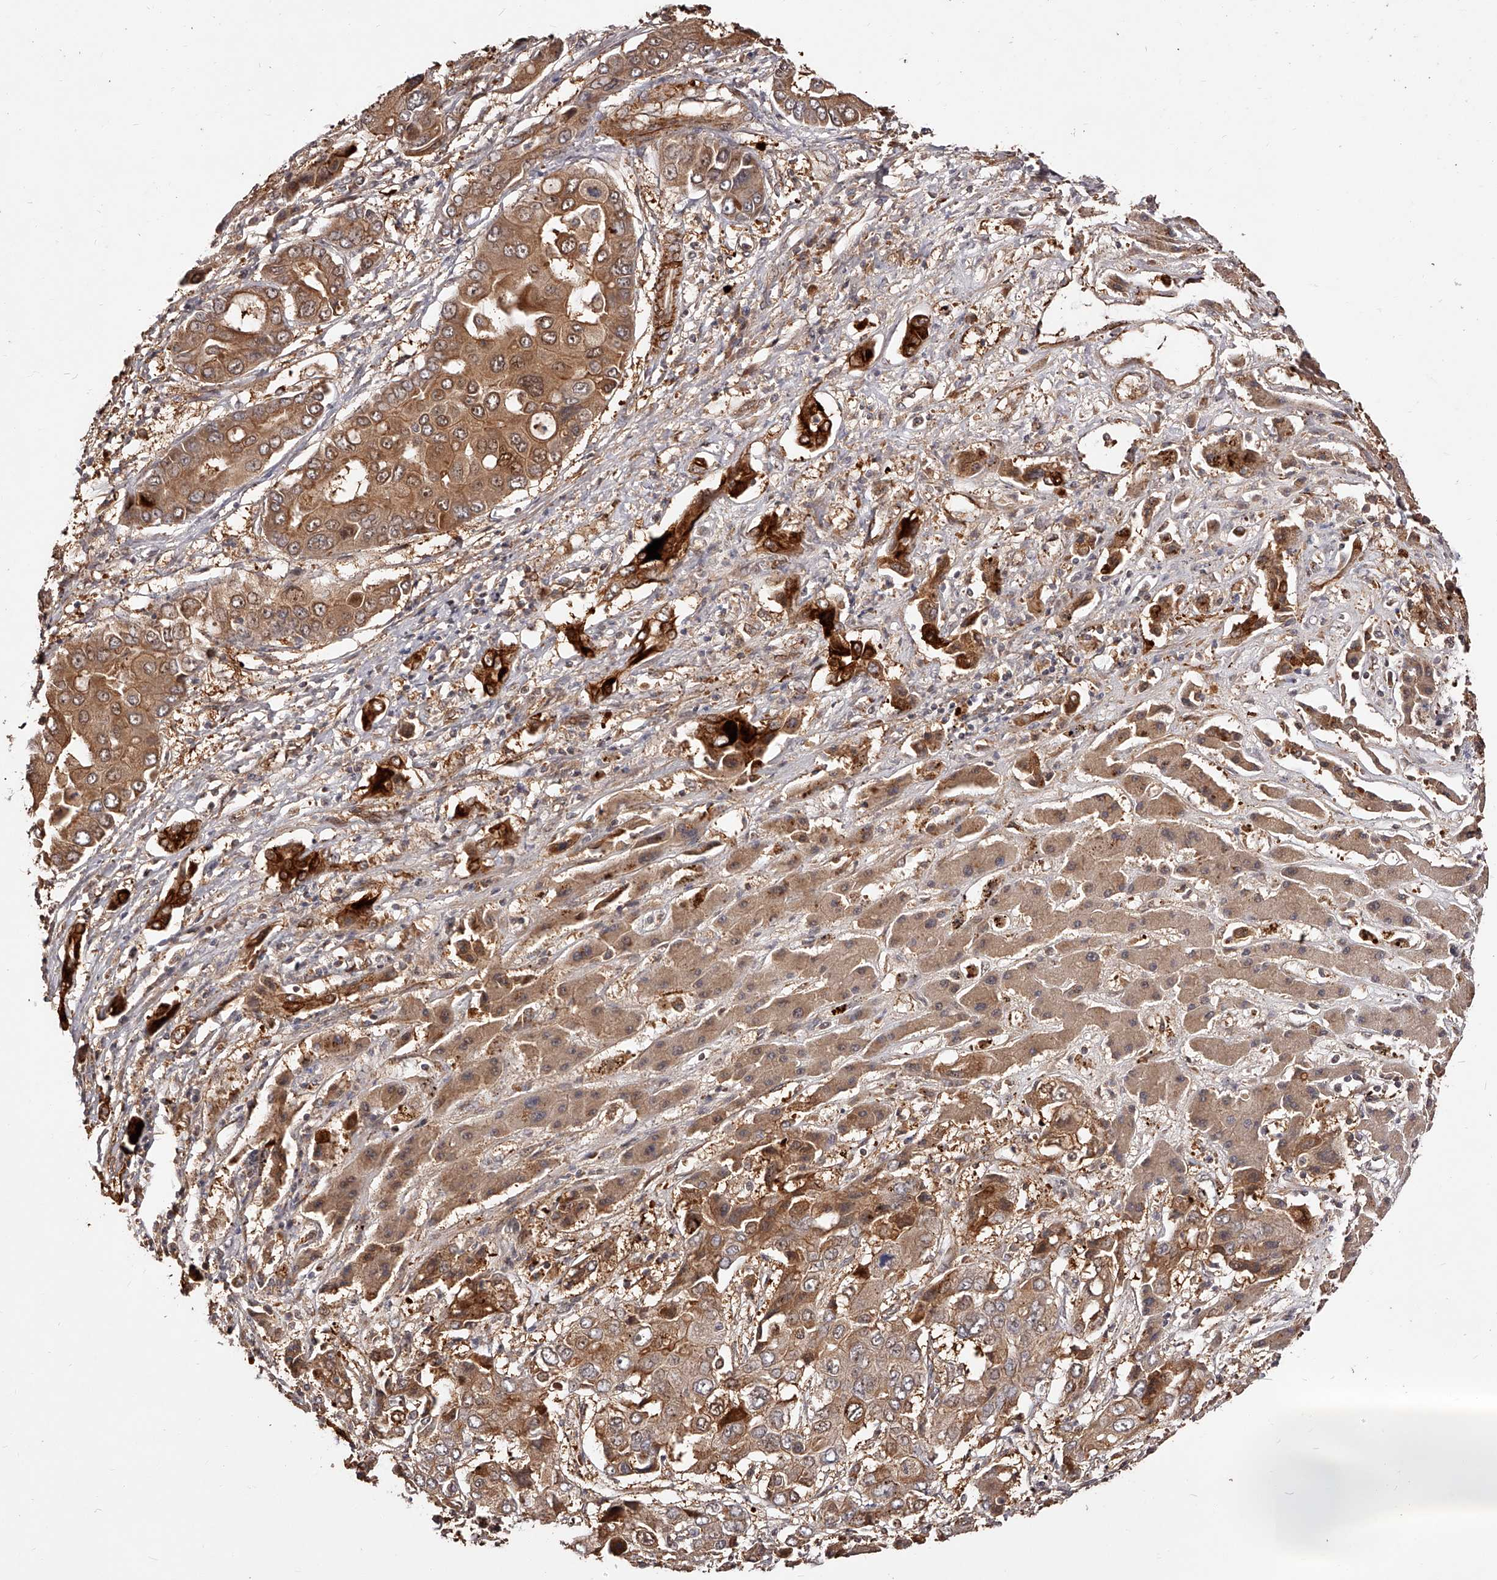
{"staining": {"intensity": "moderate", "quantity": ">75%", "location": "cytoplasmic/membranous"}, "tissue": "liver cancer", "cell_type": "Tumor cells", "image_type": "cancer", "snomed": [{"axis": "morphology", "description": "Cholangiocarcinoma"}, {"axis": "topography", "description": "Liver"}], "caption": "A photomicrograph of liver cholangiocarcinoma stained for a protein demonstrates moderate cytoplasmic/membranous brown staining in tumor cells.", "gene": "CUL7", "patient": {"sex": "male", "age": 67}}